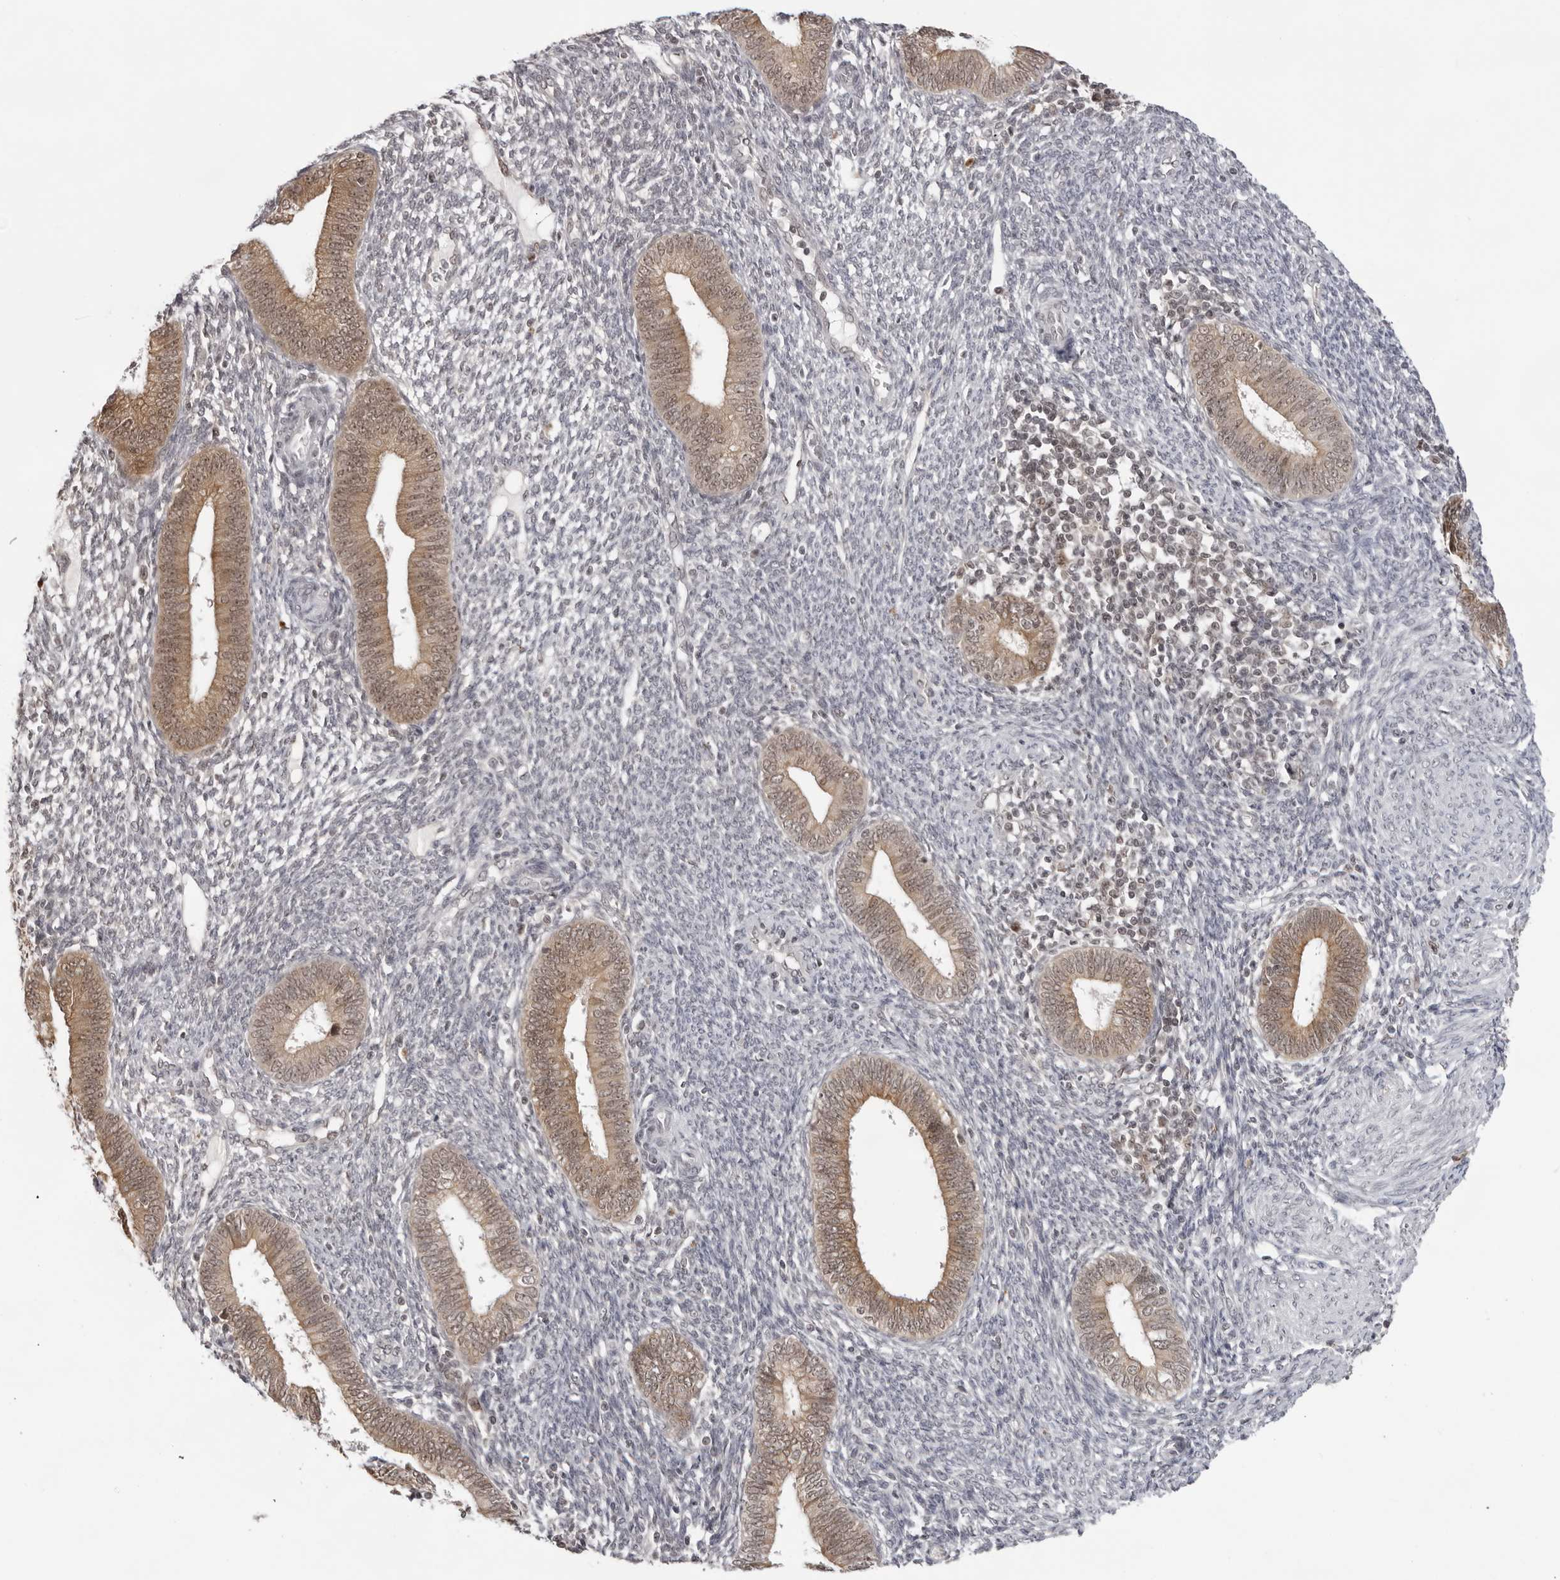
{"staining": {"intensity": "negative", "quantity": "none", "location": "none"}, "tissue": "endometrium", "cell_type": "Cells in endometrial stroma", "image_type": "normal", "snomed": [{"axis": "morphology", "description": "Normal tissue, NOS"}, {"axis": "topography", "description": "Endometrium"}], "caption": "Cells in endometrial stroma show no significant protein staining in normal endometrium. (DAB immunohistochemistry (IHC) visualized using brightfield microscopy, high magnification).", "gene": "EXOSC10", "patient": {"sex": "female", "age": 46}}